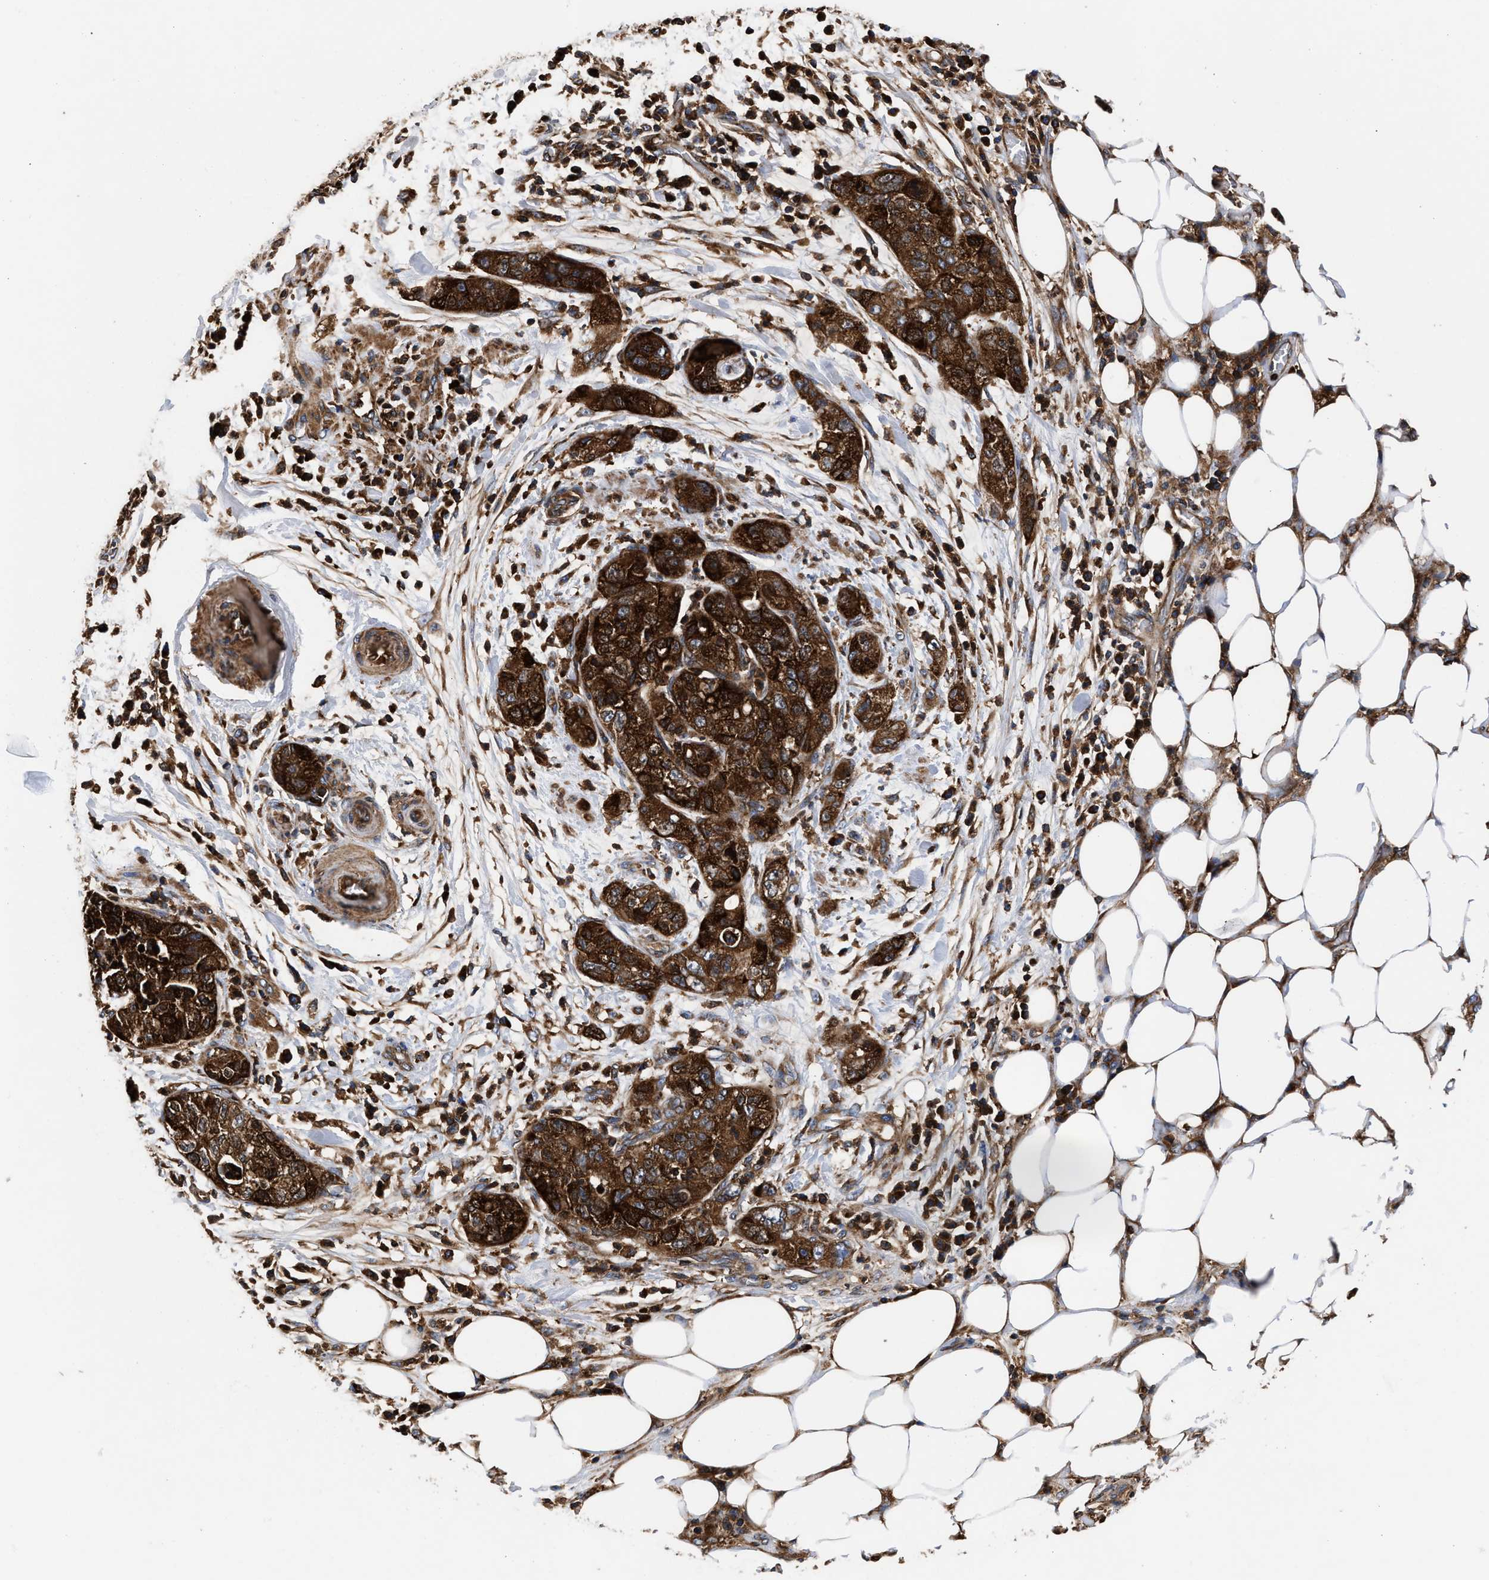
{"staining": {"intensity": "strong", "quantity": ">75%", "location": "cytoplasmic/membranous"}, "tissue": "pancreatic cancer", "cell_type": "Tumor cells", "image_type": "cancer", "snomed": [{"axis": "morphology", "description": "Adenocarcinoma, NOS"}, {"axis": "topography", "description": "Pancreas"}], "caption": "Protein staining reveals strong cytoplasmic/membranous expression in about >75% of tumor cells in adenocarcinoma (pancreatic). (Brightfield microscopy of DAB IHC at high magnification).", "gene": "KYAT1", "patient": {"sex": "female", "age": 78}}